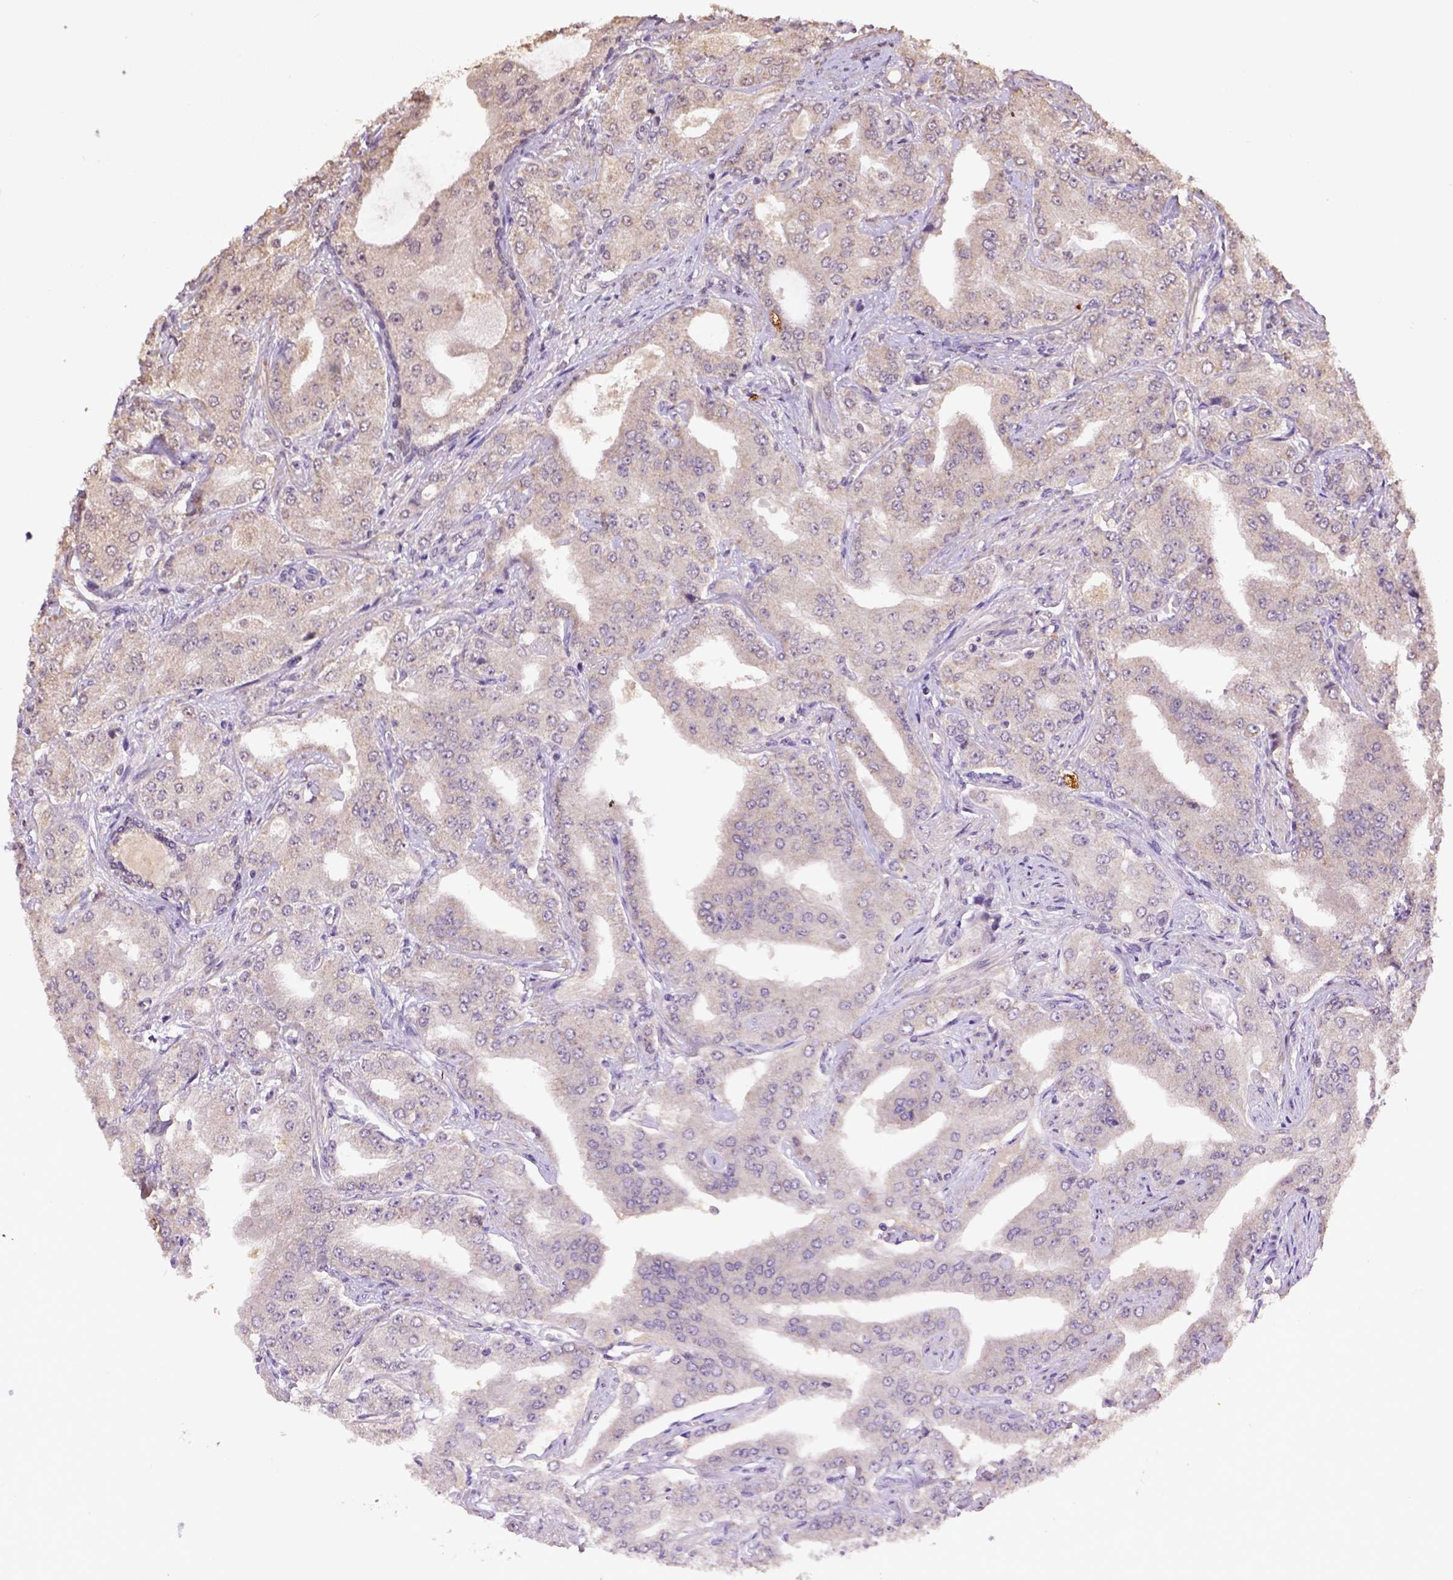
{"staining": {"intensity": "weak", "quantity": "<25%", "location": "cytoplasmic/membranous"}, "tissue": "prostate cancer", "cell_type": "Tumor cells", "image_type": "cancer", "snomed": [{"axis": "morphology", "description": "Adenocarcinoma, Low grade"}, {"axis": "topography", "description": "Prostate"}], "caption": "Photomicrograph shows no protein staining in tumor cells of prostate adenocarcinoma (low-grade) tissue.", "gene": "WDR17", "patient": {"sex": "male", "age": 60}}